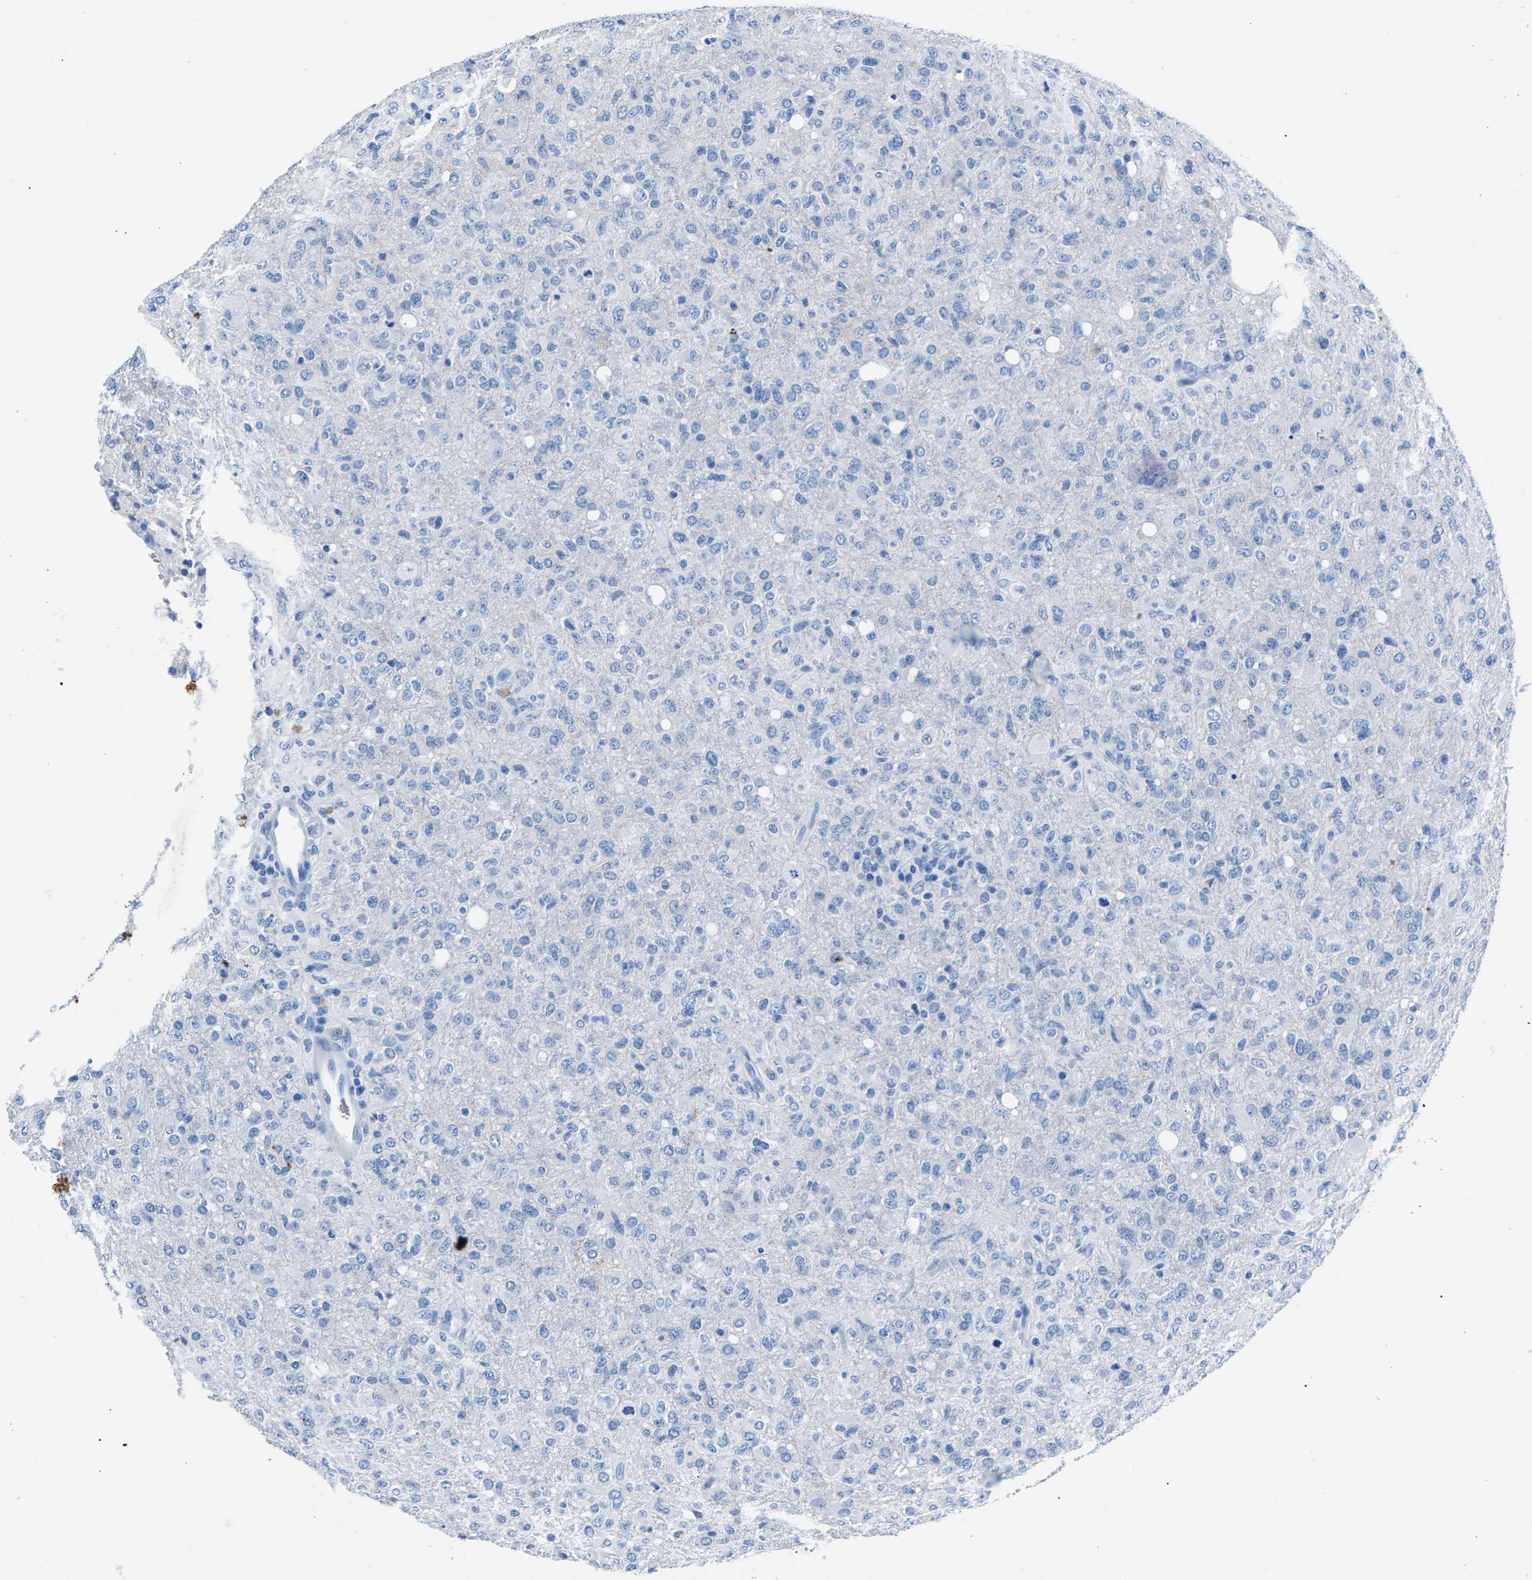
{"staining": {"intensity": "negative", "quantity": "none", "location": "none"}, "tissue": "glioma", "cell_type": "Tumor cells", "image_type": "cancer", "snomed": [{"axis": "morphology", "description": "Glioma, malignant, High grade"}, {"axis": "topography", "description": "Brain"}], "caption": "High power microscopy histopathology image of an immunohistochemistry (IHC) image of glioma, revealing no significant expression in tumor cells.", "gene": "CPS1", "patient": {"sex": "female", "age": 57}}